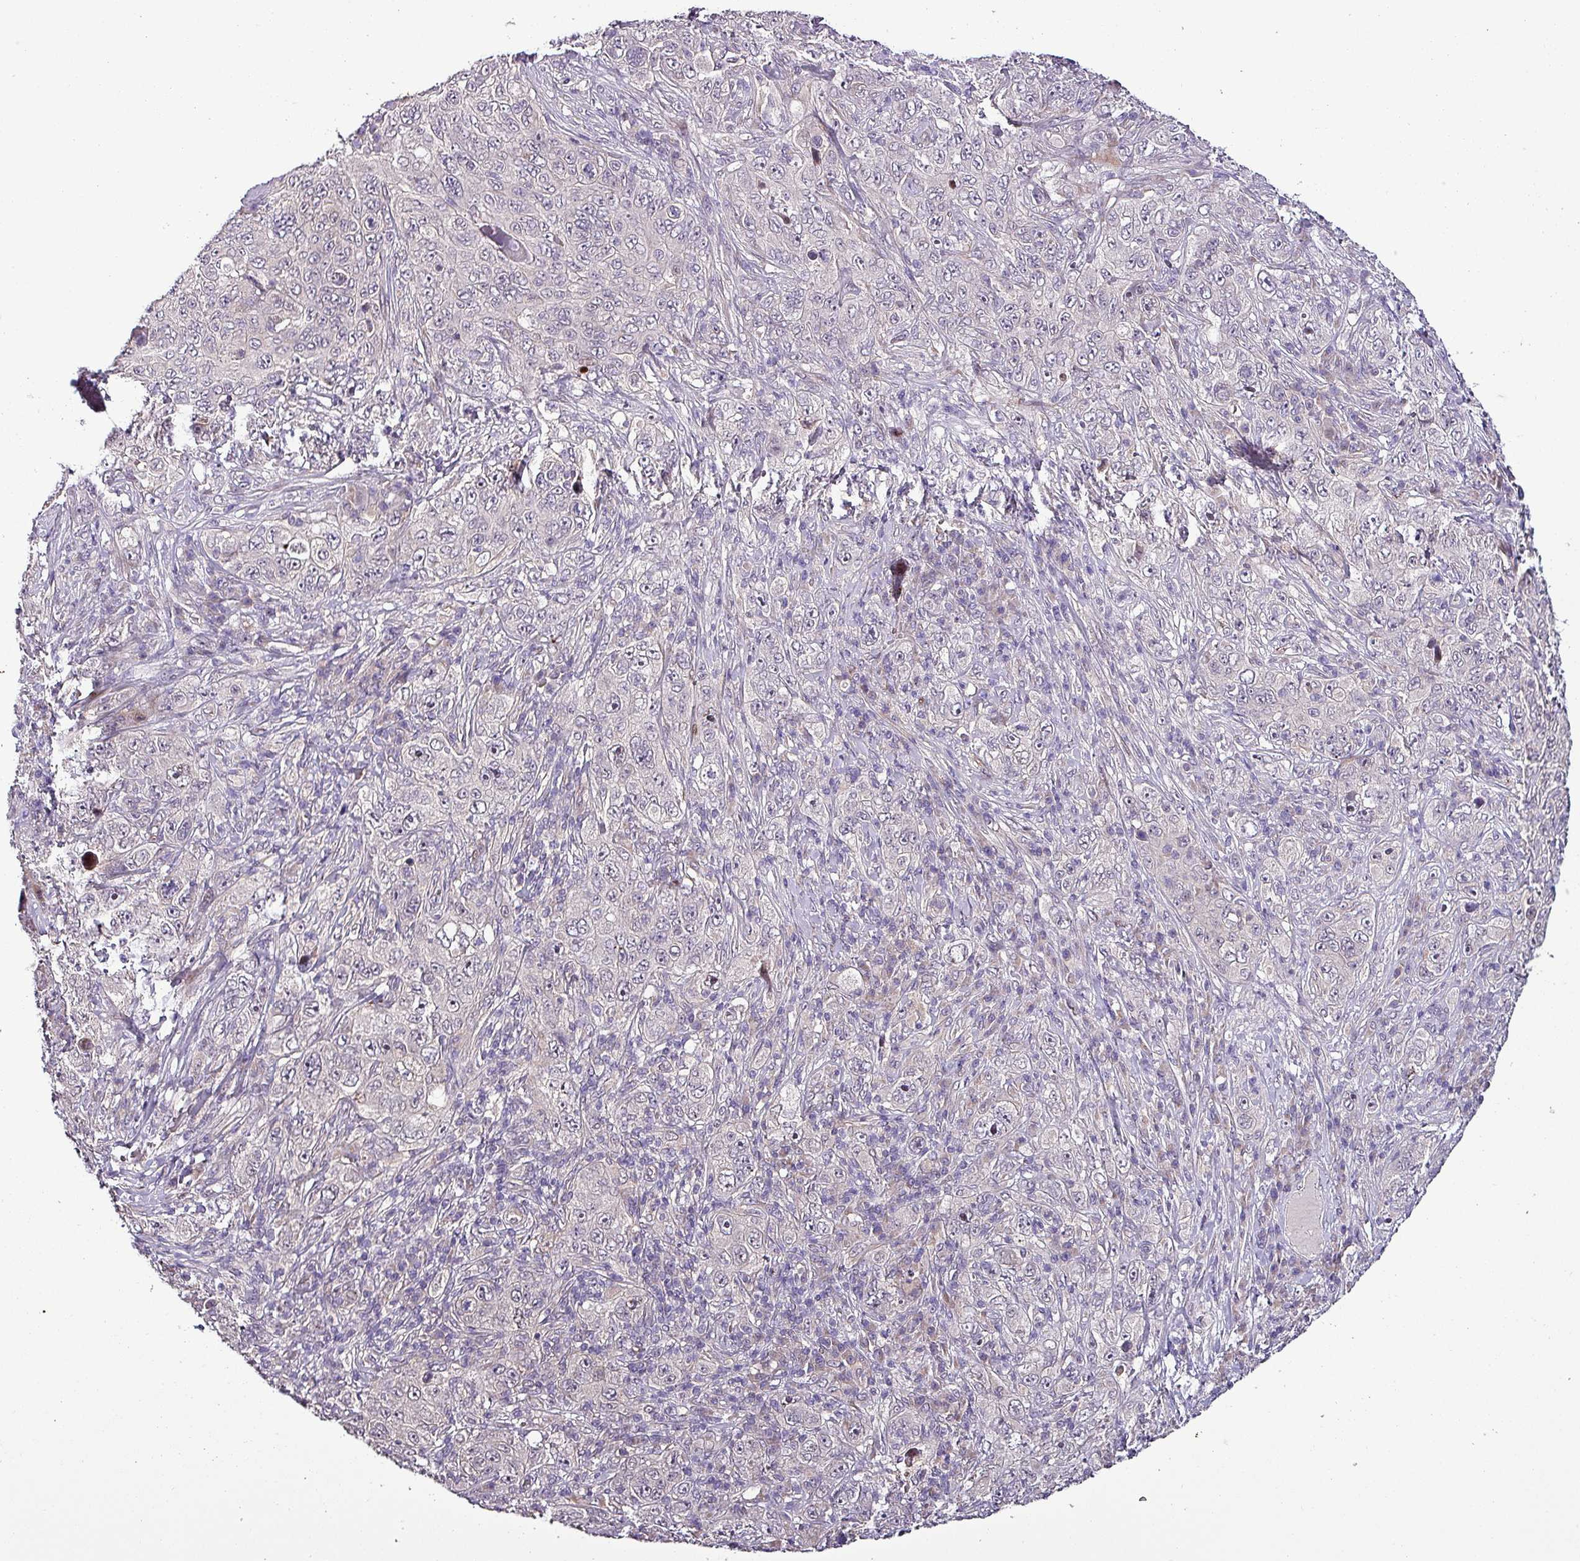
{"staining": {"intensity": "negative", "quantity": "none", "location": "none"}, "tissue": "pancreatic cancer", "cell_type": "Tumor cells", "image_type": "cancer", "snomed": [{"axis": "morphology", "description": "Adenocarcinoma, NOS"}, {"axis": "topography", "description": "Pancreas"}], "caption": "Tumor cells show no significant staining in pancreatic cancer.", "gene": "GRAPL", "patient": {"sex": "male", "age": 68}}